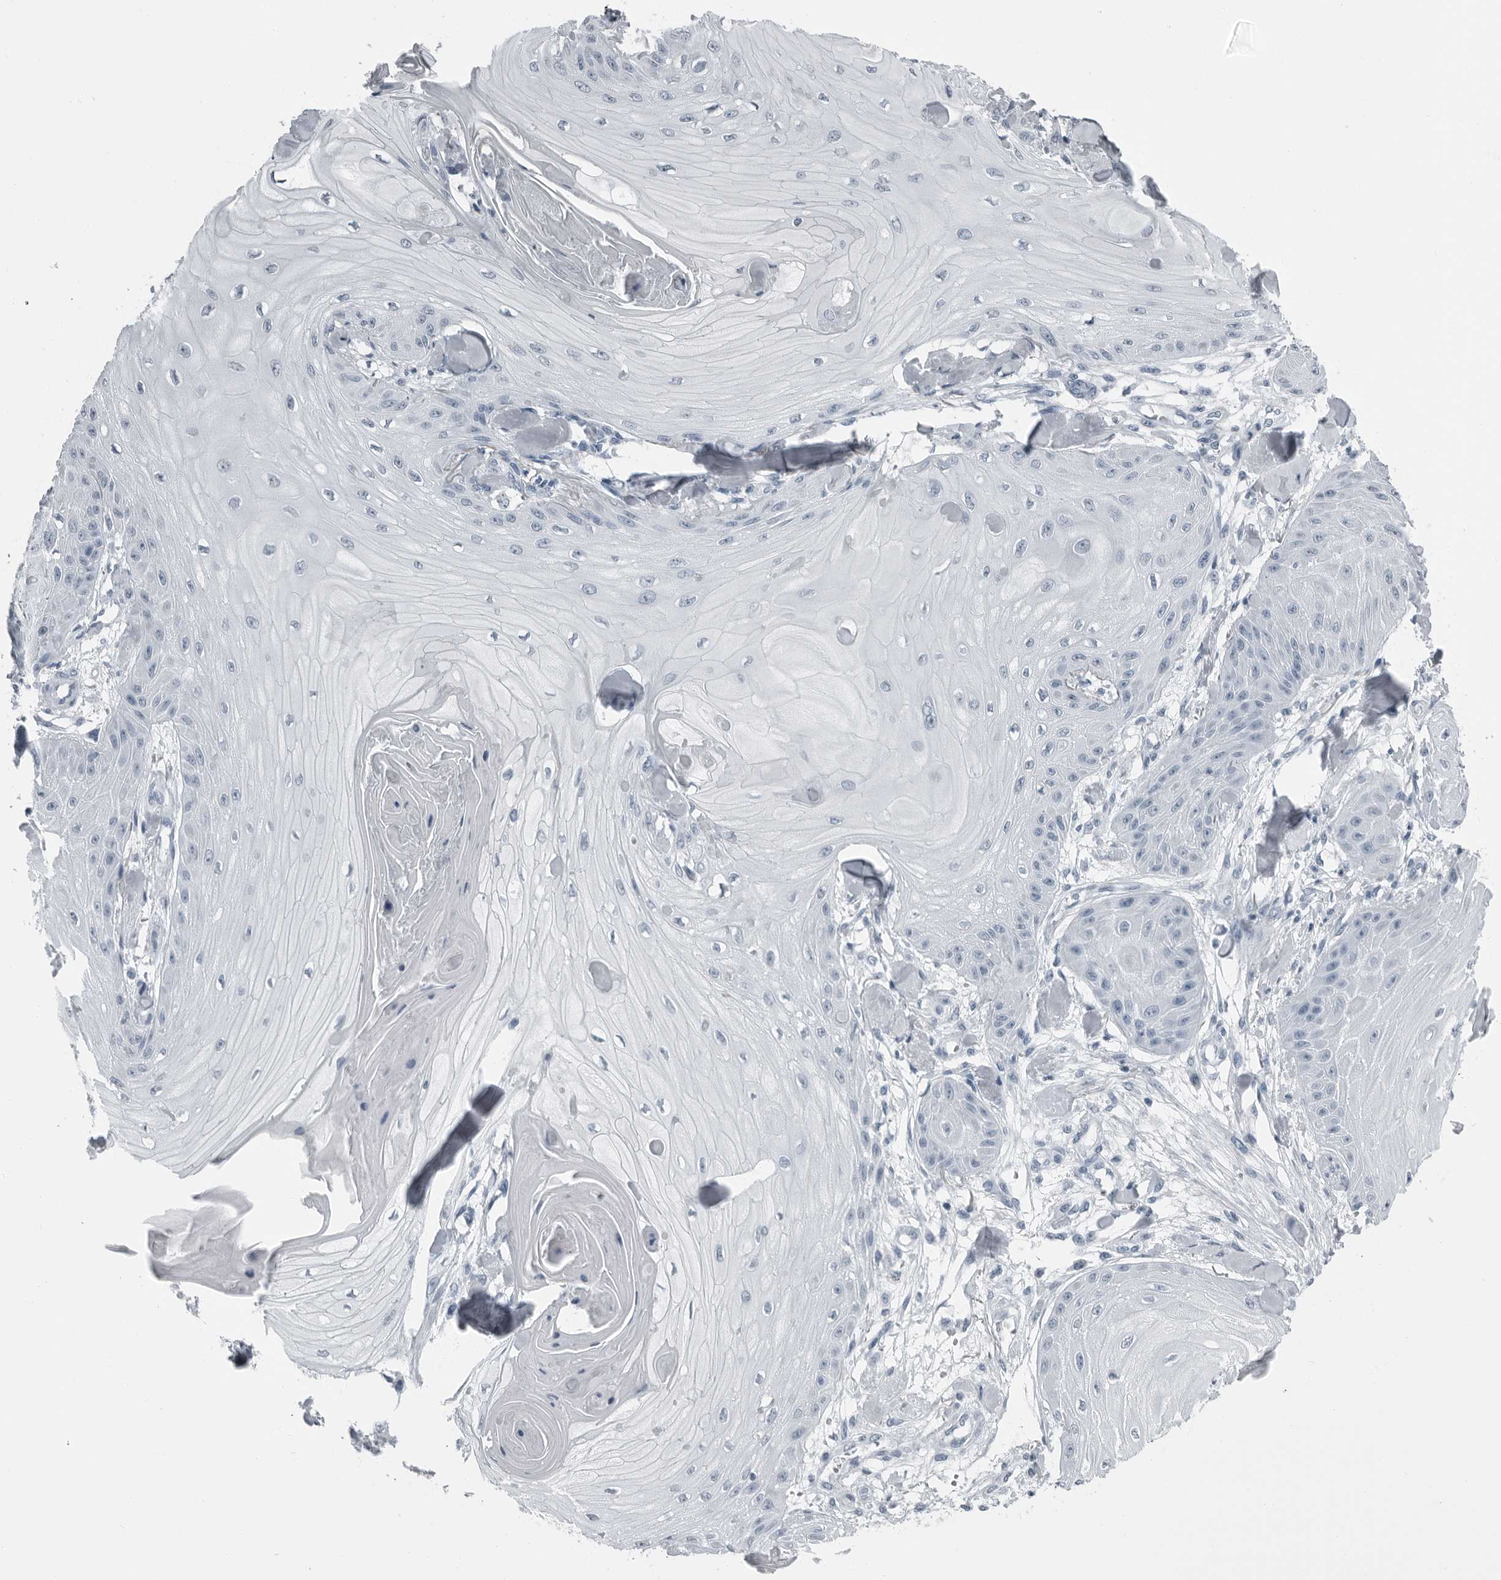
{"staining": {"intensity": "negative", "quantity": "none", "location": "none"}, "tissue": "skin cancer", "cell_type": "Tumor cells", "image_type": "cancer", "snomed": [{"axis": "morphology", "description": "Squamous cell carcinoma, NOS"}, {"axis": "topography", "description": "Skin"}], "caption": "This is a histopathology image of immunohistochemistry (IHC) staining of skin cancer, which shows no staining in tumor cells.", "gene": "PRSS1", "patient": {"sex": "male", "age": 74}}